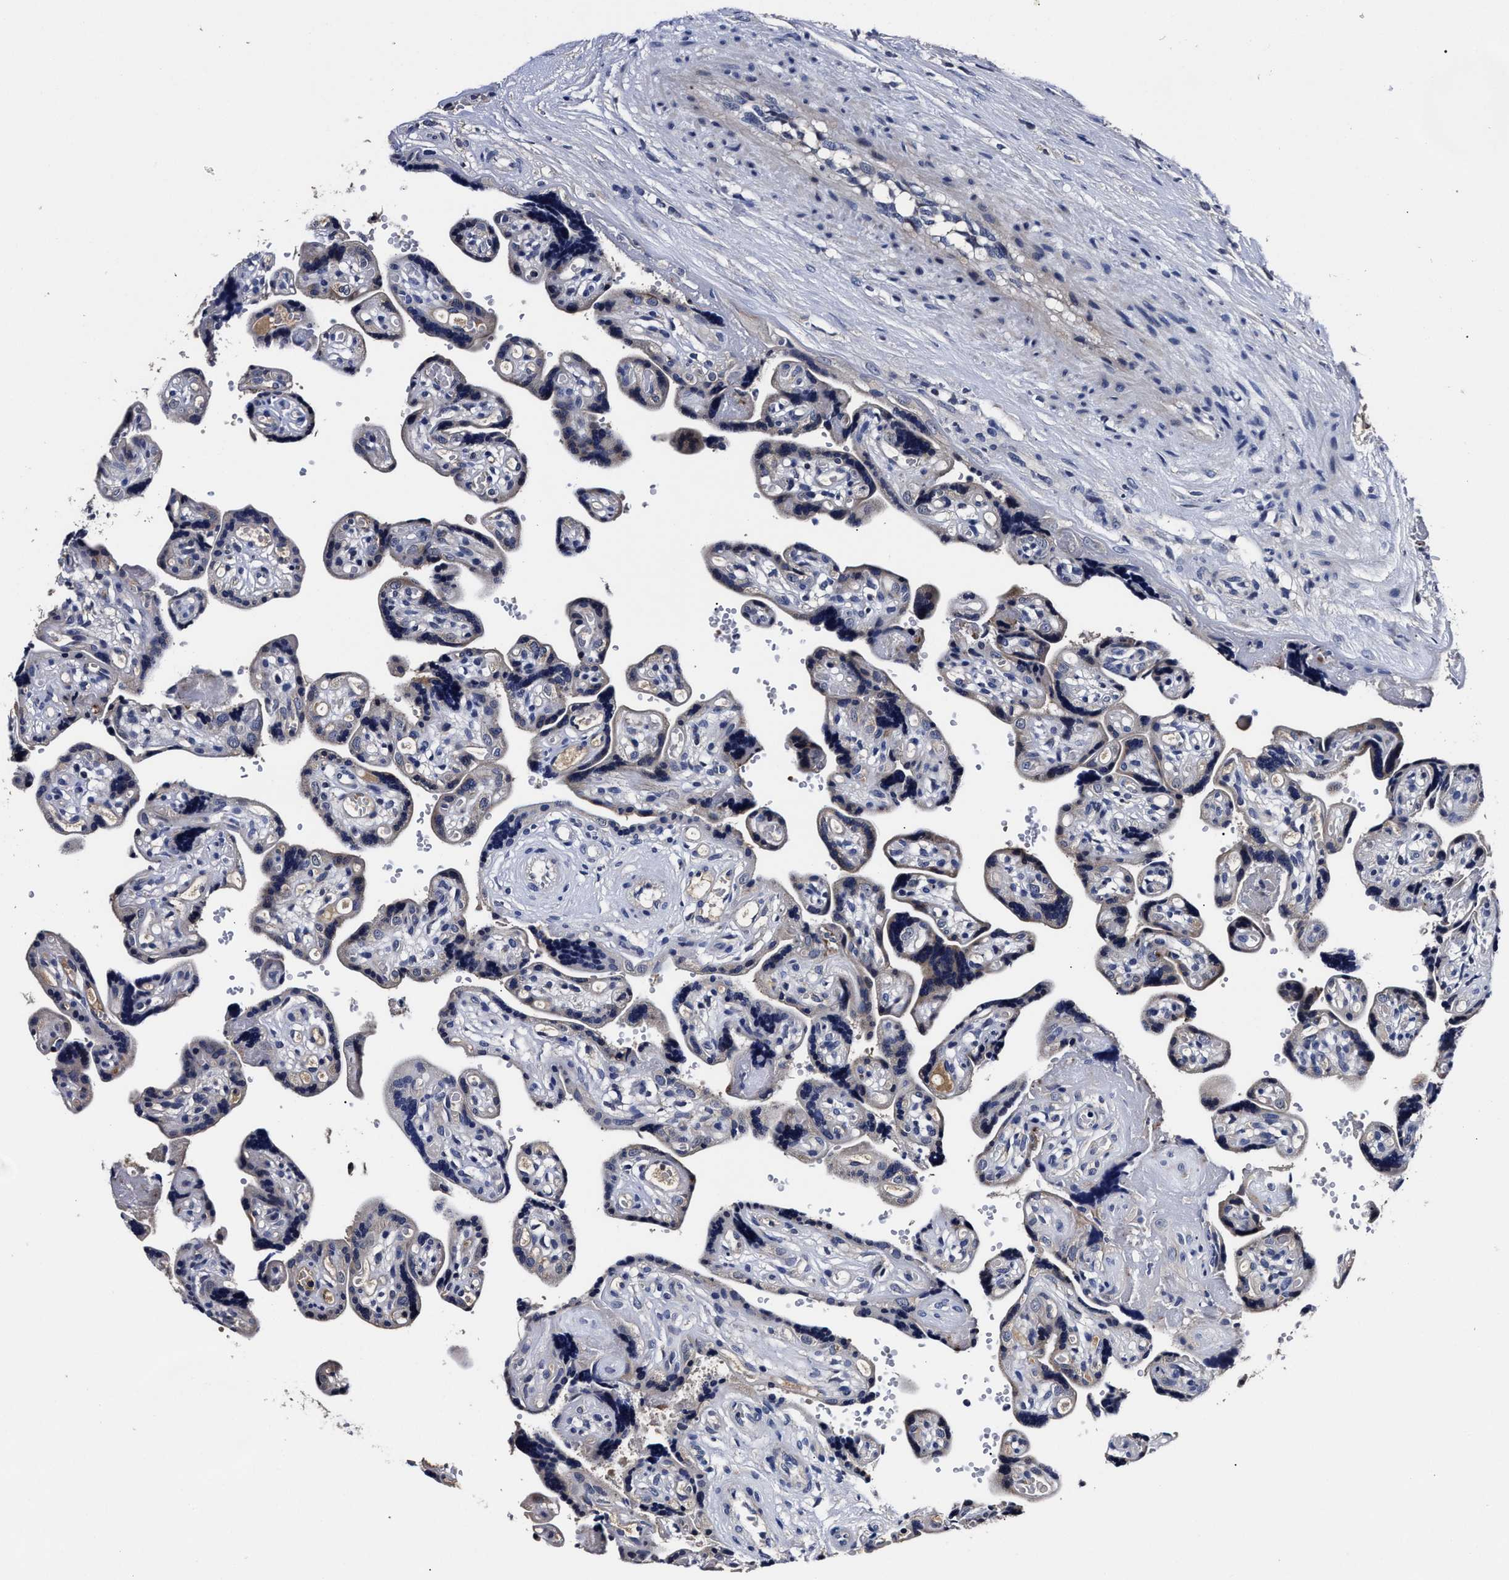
{"staining": {"intensity": "negative", "quantity": "none", "location": "none"}, "tissue": "placenta", "cell_type": "Decidual cells", "image_type": "normal", "snomed": [{"axis": "morphology", "description": "Normal tissue, NOS"}, {"axis": "topography", "description": "Placenta"}], "caption": "This is an immunohistochemistry (IHC) histopathology image of normal human placenta. There is no staining in decidual cells.", "gene": "OLFML2A", "patient": {"sex": "female", "age": 30}}